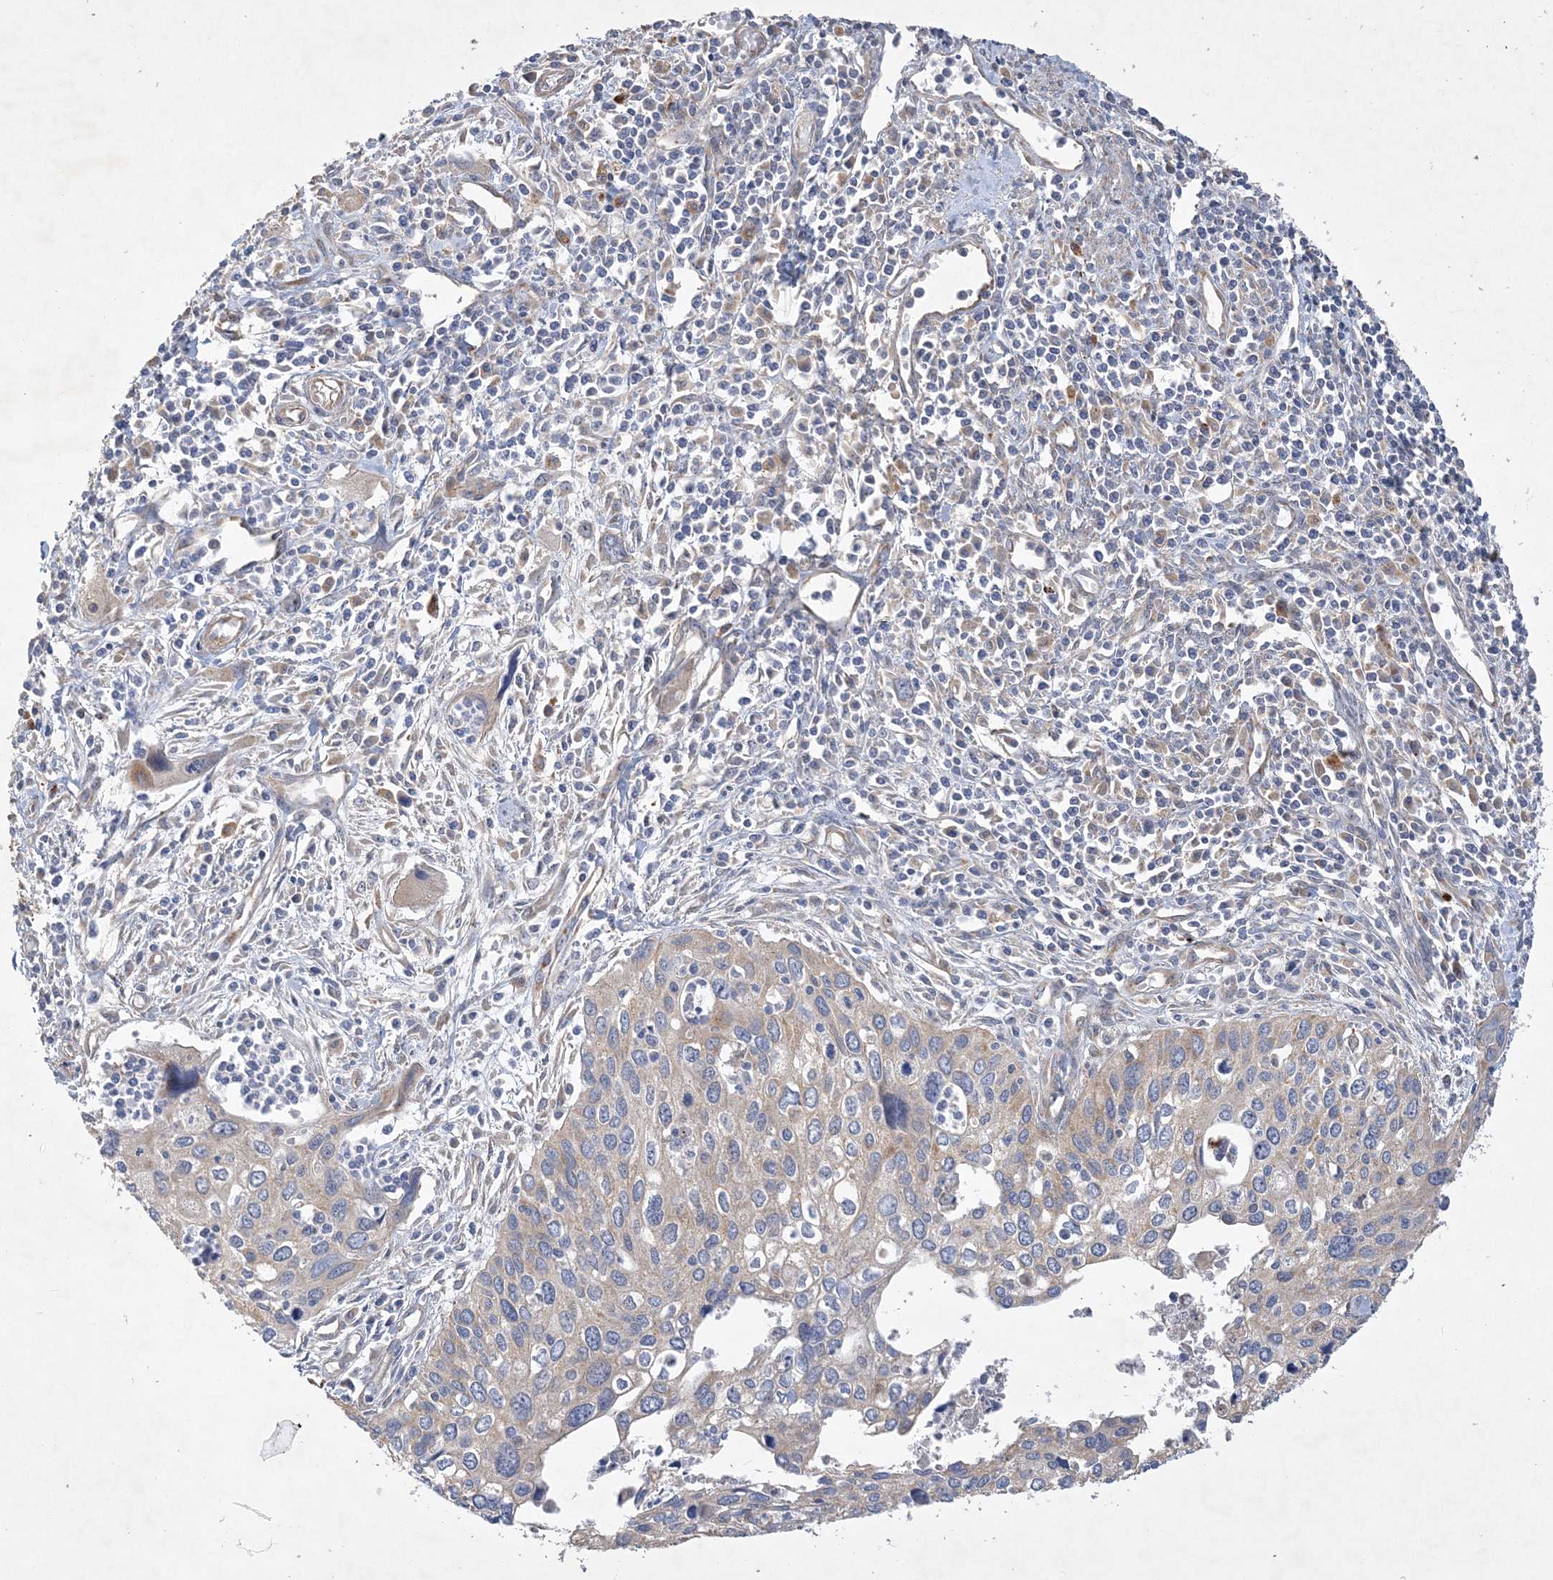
{"staining": {"intensity": "negative", "quantity": "none", "location": "none"}, "tissue": "cervical cancer", "cell_type": "Tumor cells", "image_type": "cancer", "snomed": [{"axis": "morphology", "description": "Squamous cell carcinoma, NOS"}, {"axis": "topography", "description": "Cervix"}], "caption": "A micrograph of cervical cancer (squamous cell carcinoma) stained for a protein reveals no brown staining in tumor cells.", "gene": "FEZ2", "patient": {"sex": "female", "age": 55}}